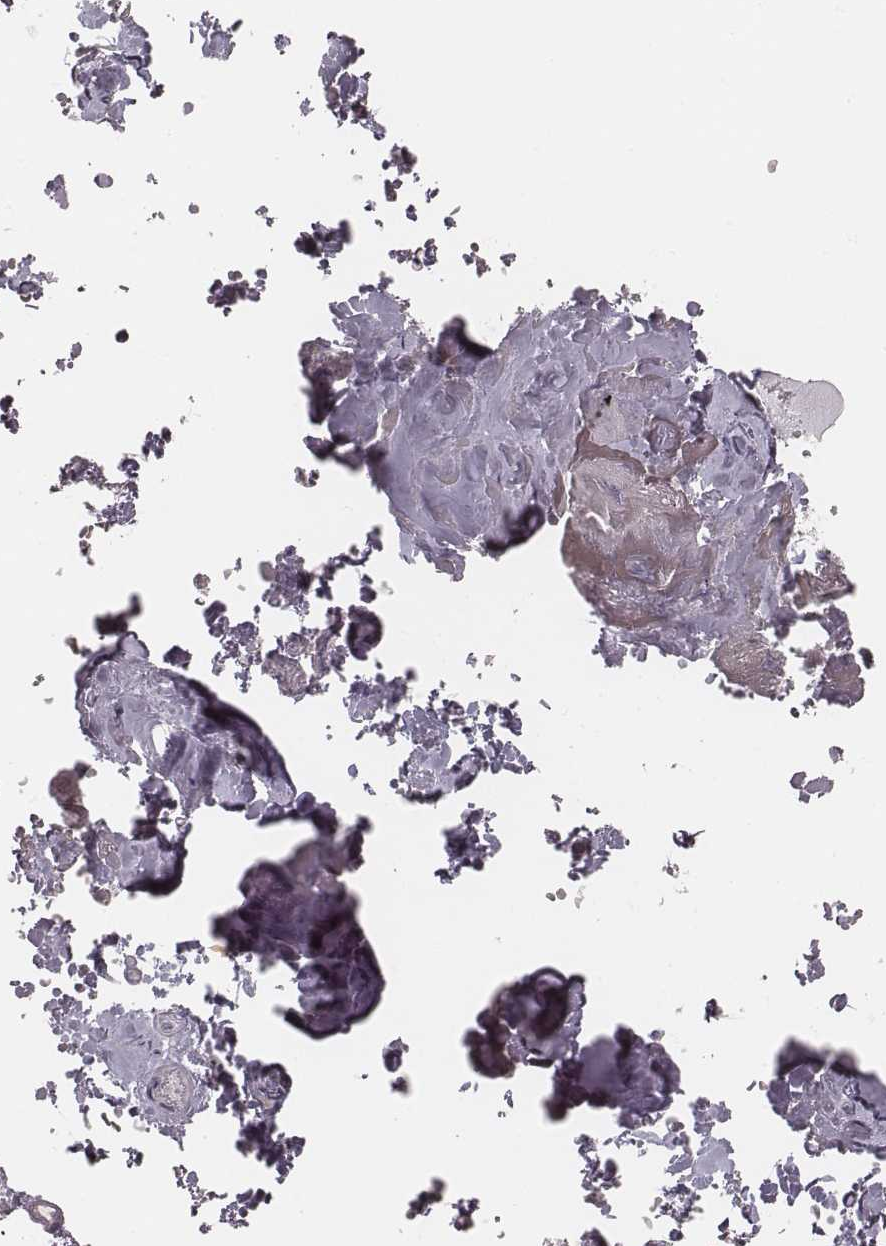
{"staining": {"intensity": "negative", "quantity": "none", "location": "none"}, "tissue": "skeletal muscle", "cell_type": "Myocytes", "image_type": "normal", "snomed": [{"axis": "morphology", "description": "Normal tissue, NOS"}, {"axis": "topography", "description": "Skeletal muscle"}], "caption": "The image demonstrates no staining of myocytes in benign skeletal muscle. (DAB IHC, high magnification).", "gene": "KRT31", "patient": {"sex": "female", "age": 37}}